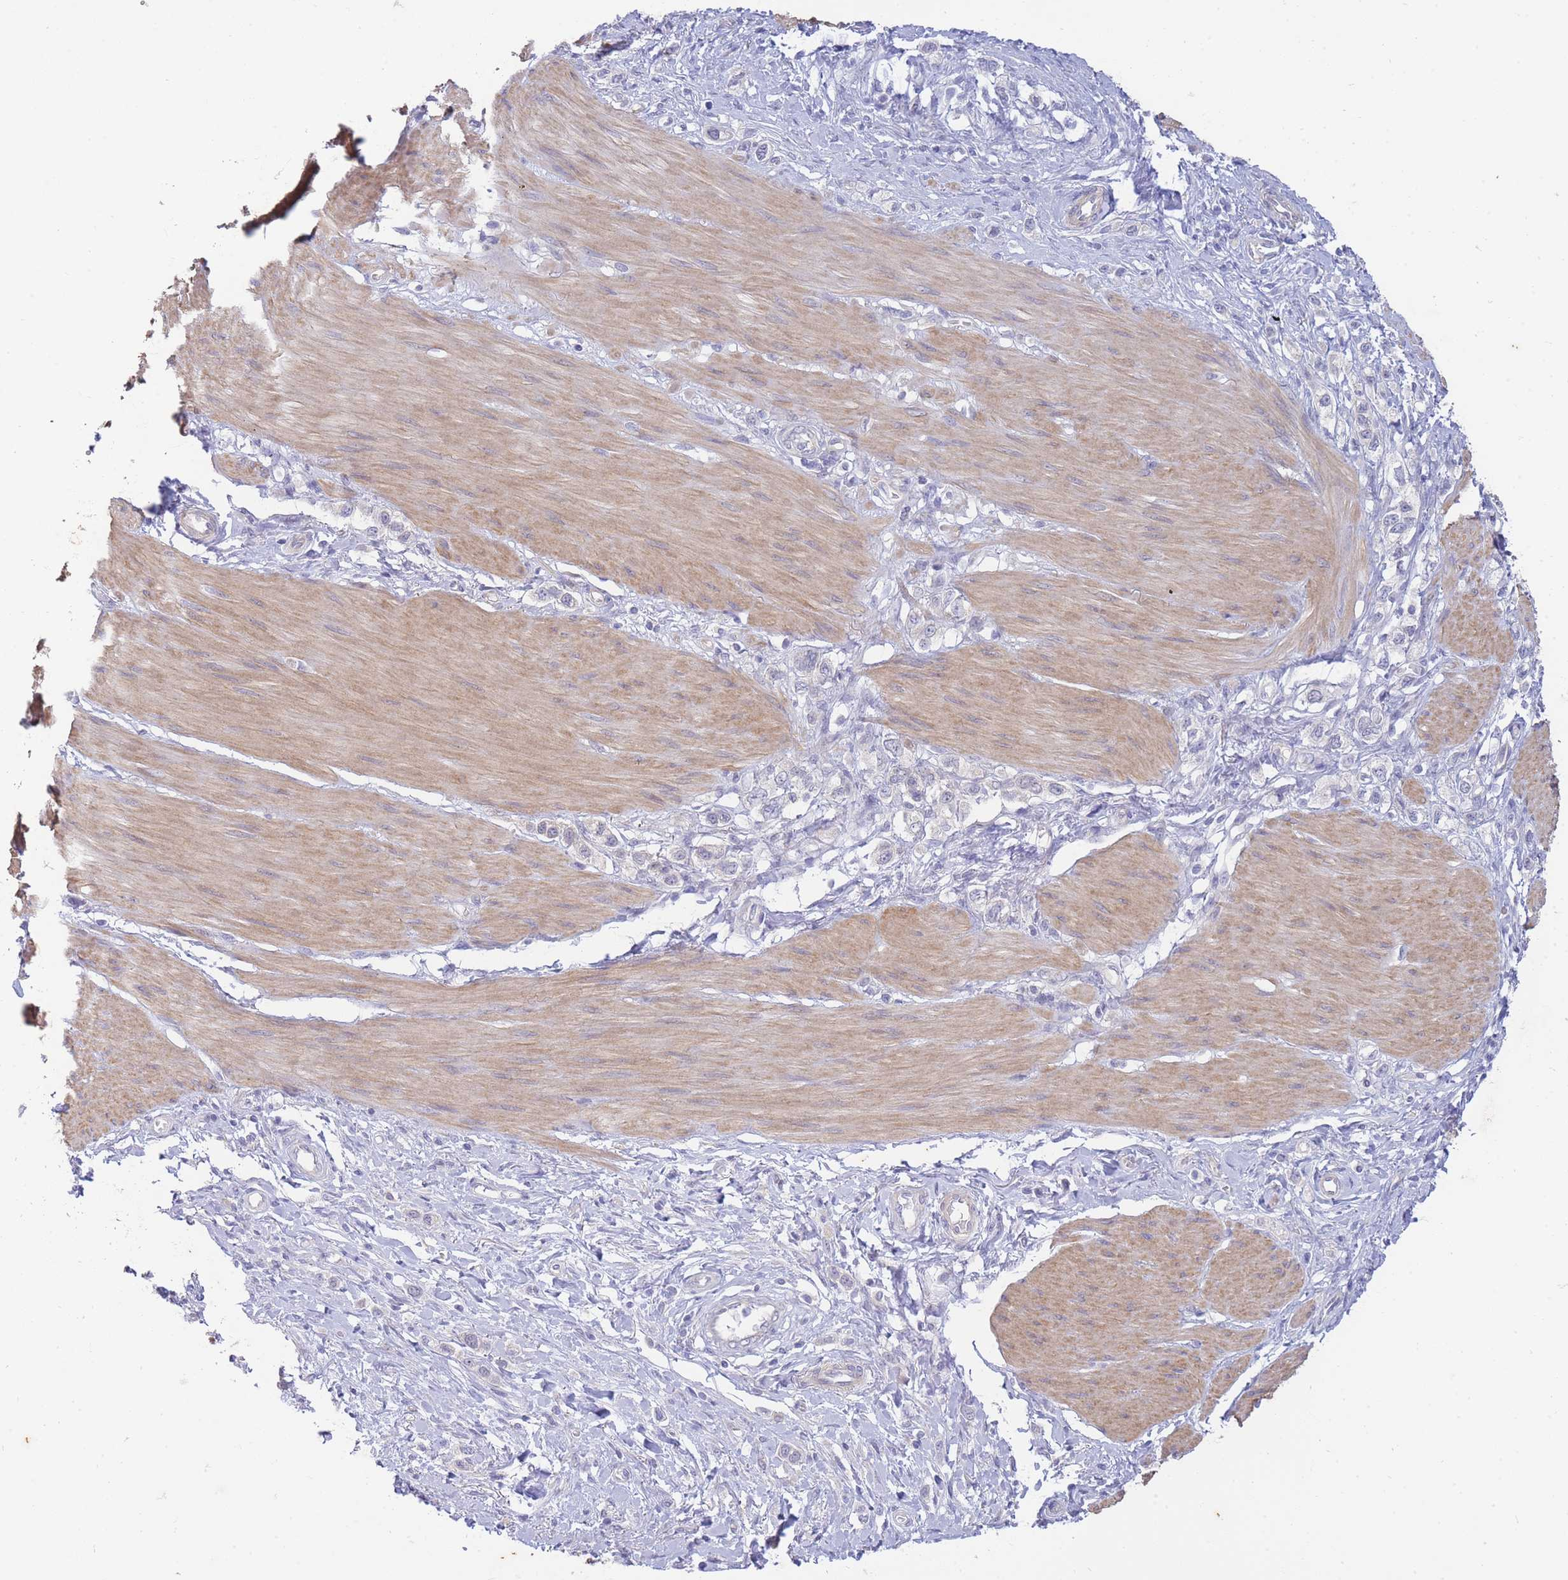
{"staining": {"intensity": "negative", "quantity": "none", "location": "none"}, "tissue": "stomach cancer", "cell_type": "Tumor cells", "image_type": "cancer", "snomed": [{"axis": "morphology", "description": "Adenocarcinoma, NOS"}, {"axis": "topography", "description": "Stomach"}], "caption": "DAB (3,3'-diaminobenzidine) immunohistochemical staining of human stomach adenocarcinoma reveals no significant expression in tumor cells. (Stains: DAB immunohistochemistry (IHC) with hematoxylin counter stain, Microscopy: brightfield microscopy at high magnification).", "gene": "SUGT1", "patient": {"sex": "female", "age": 65}}